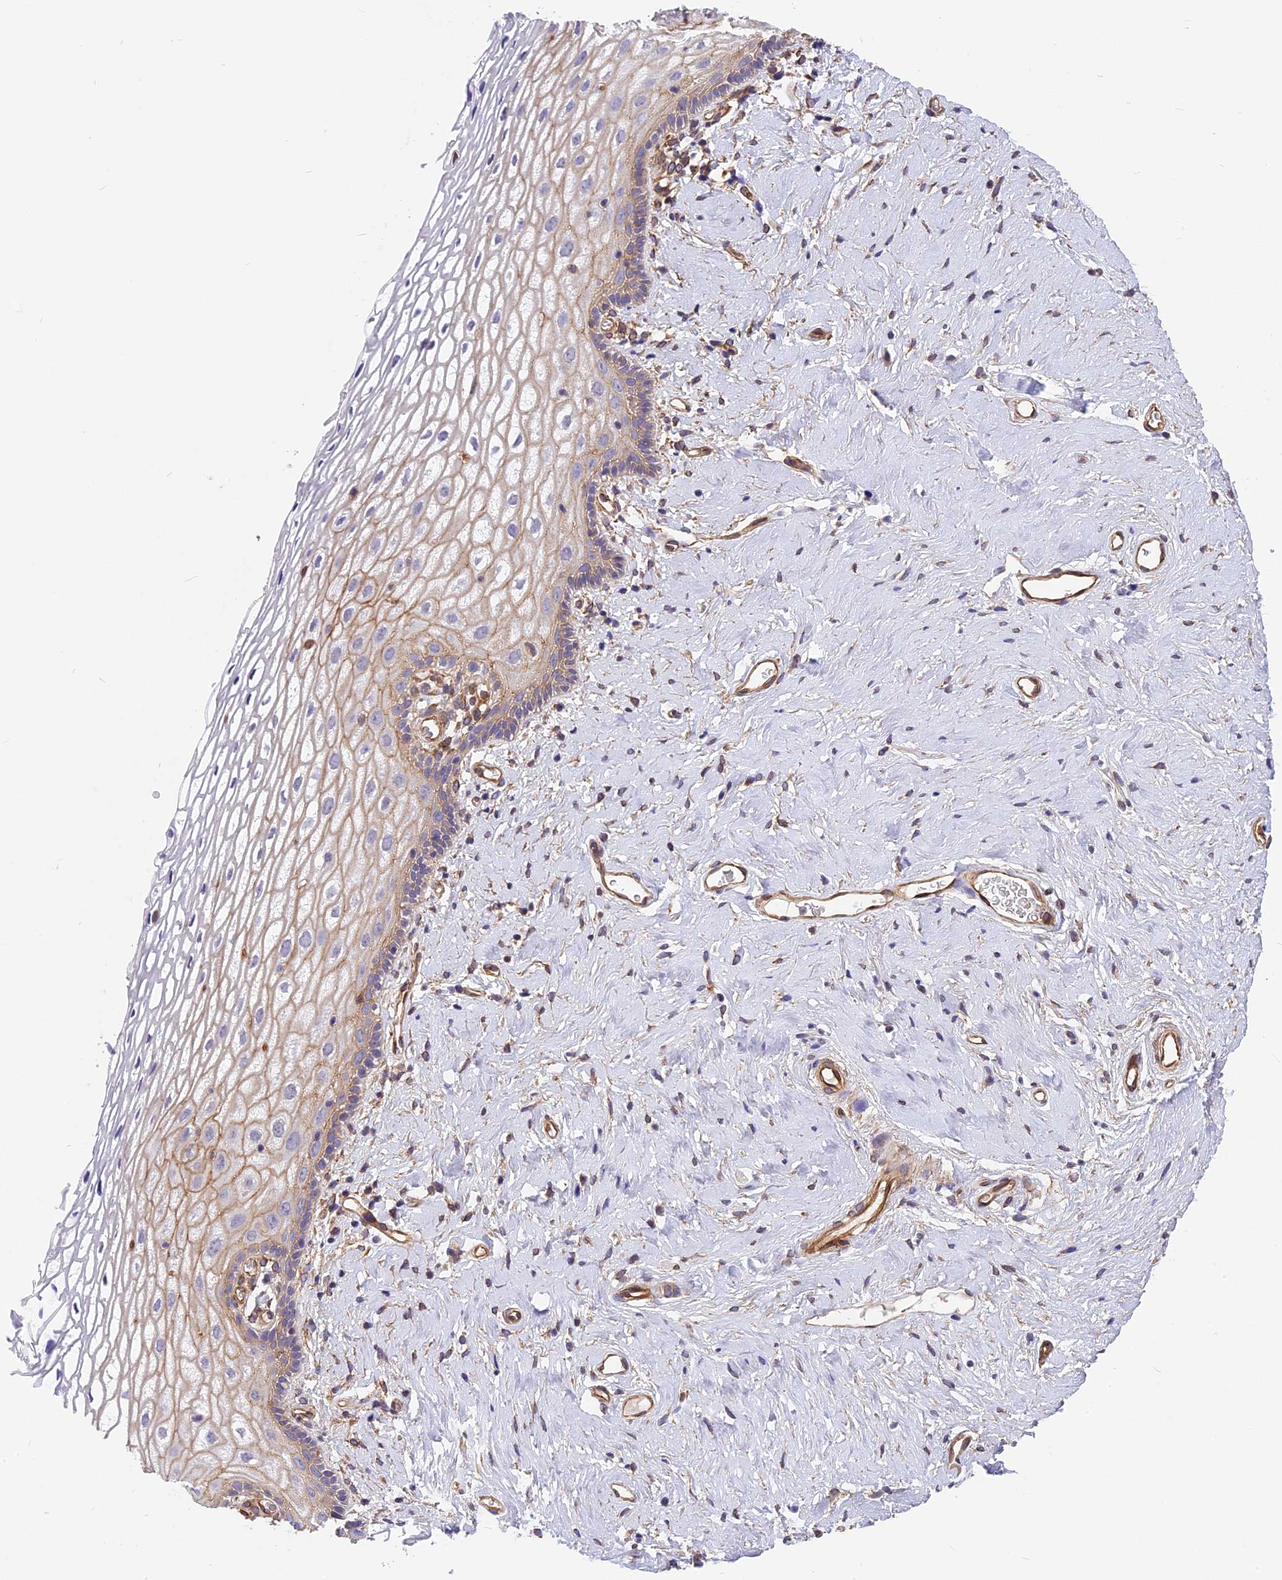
{"staining": {"intensity": "weak", "quantity": "<25%", "location": "cytoplasmic/membranous"}, "tissue": "vagina", "cell_type": "Squamous epithelial cells", "image_type": "normal", "snomed": [{"axis": "morphology", "description": "Normal tissue, NOS"}, {"axis": "morphology", "description": "Adenocarcinoma, NOS"}, {"axis": "topography", "description": "Rectum"}, {"axis": "topography", "description": "Vagina"}], "caption": "Squamous epithelial cells are negative for protein expression in unremarkable human vagina. (Immunohistochemistry, brightfield microscopy, high magnification).", "gene": "MED20", "patient": {"sex": "female", "age": 71}}